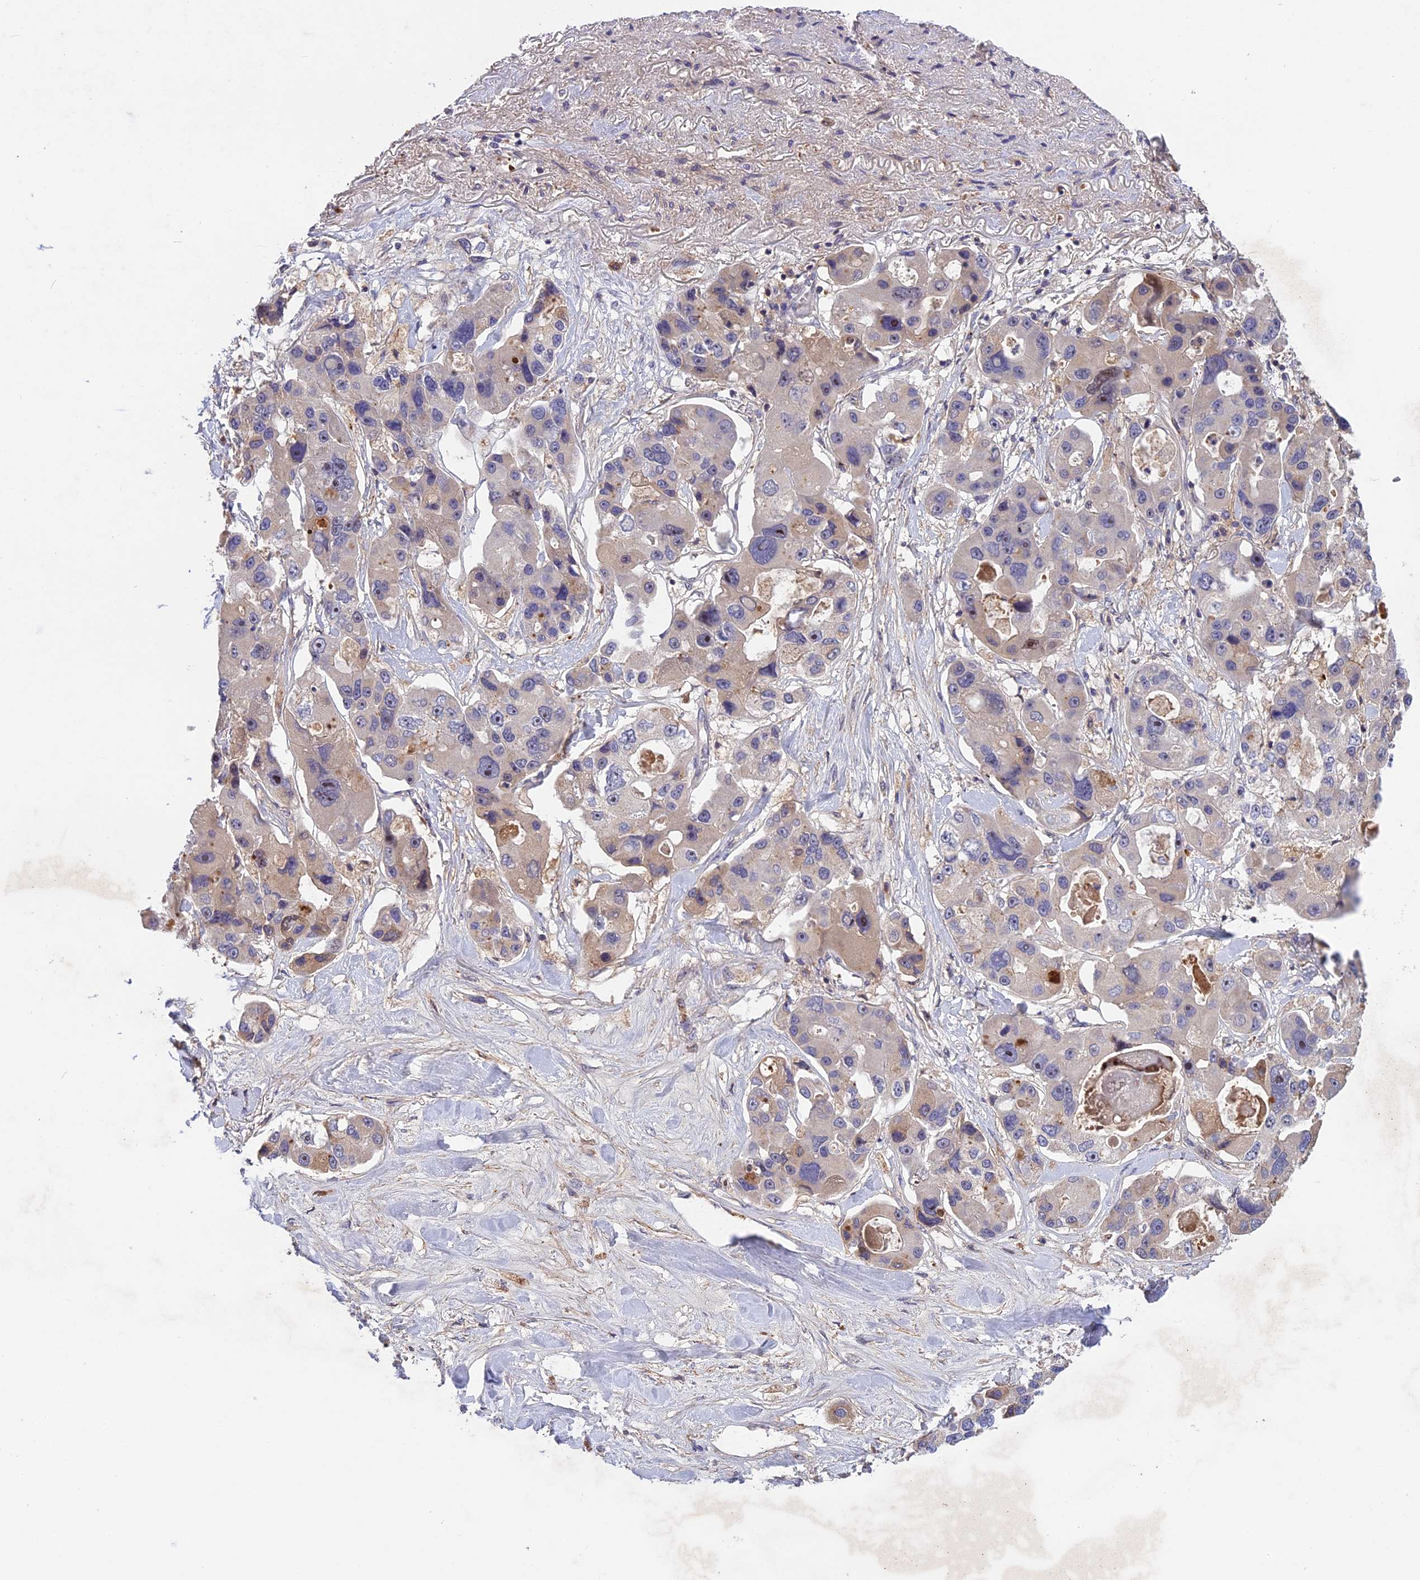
{"staining": {"intensity": "negative", "quantity": "none", "location": "none"}, "tissue": "lung cancer", "cell_type": "Tumor cells", "image_type": "cancer", "snomed": [{"axis": "morphology", "description": "Adenocarcinoma, NOS"}, {"axis": "topography", "description": "Lung"}], "caption": "Tumor cells show no significant staining in lung cancer (adenocarcinoma).", "gene": "ADO", "patient": {"sex": "female", "age": 54}}